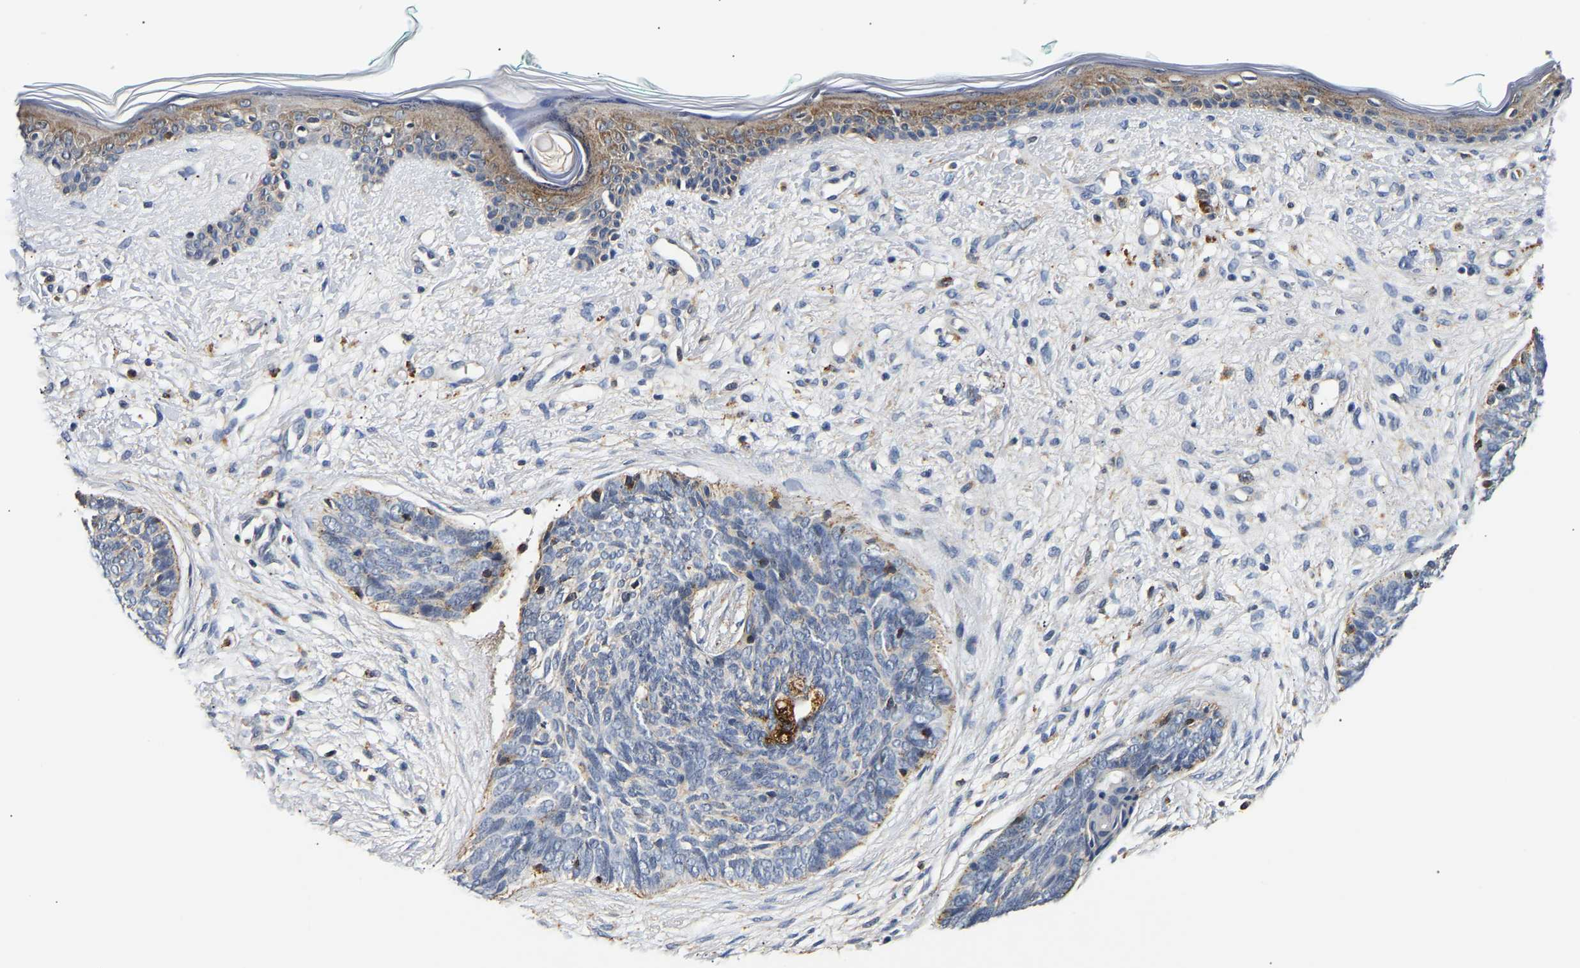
{"staining": {"intensity": "weak", "quantity": "<25%", "location": "cytoplasmic/membranous"}, "tissue": "skin cancer", "cell_type": "Tumor cells", "image_type": "cancer", "snomed": [{"axis": "morphology", "description": "Basal cell carcinoma"}, {"axis": "topography", "description": "Skin"}], "caption": "Tumor cells show no significant positivity in skin cancer.", "gene": "SMU1", "patient": {"sex": "female", "age": 84}}